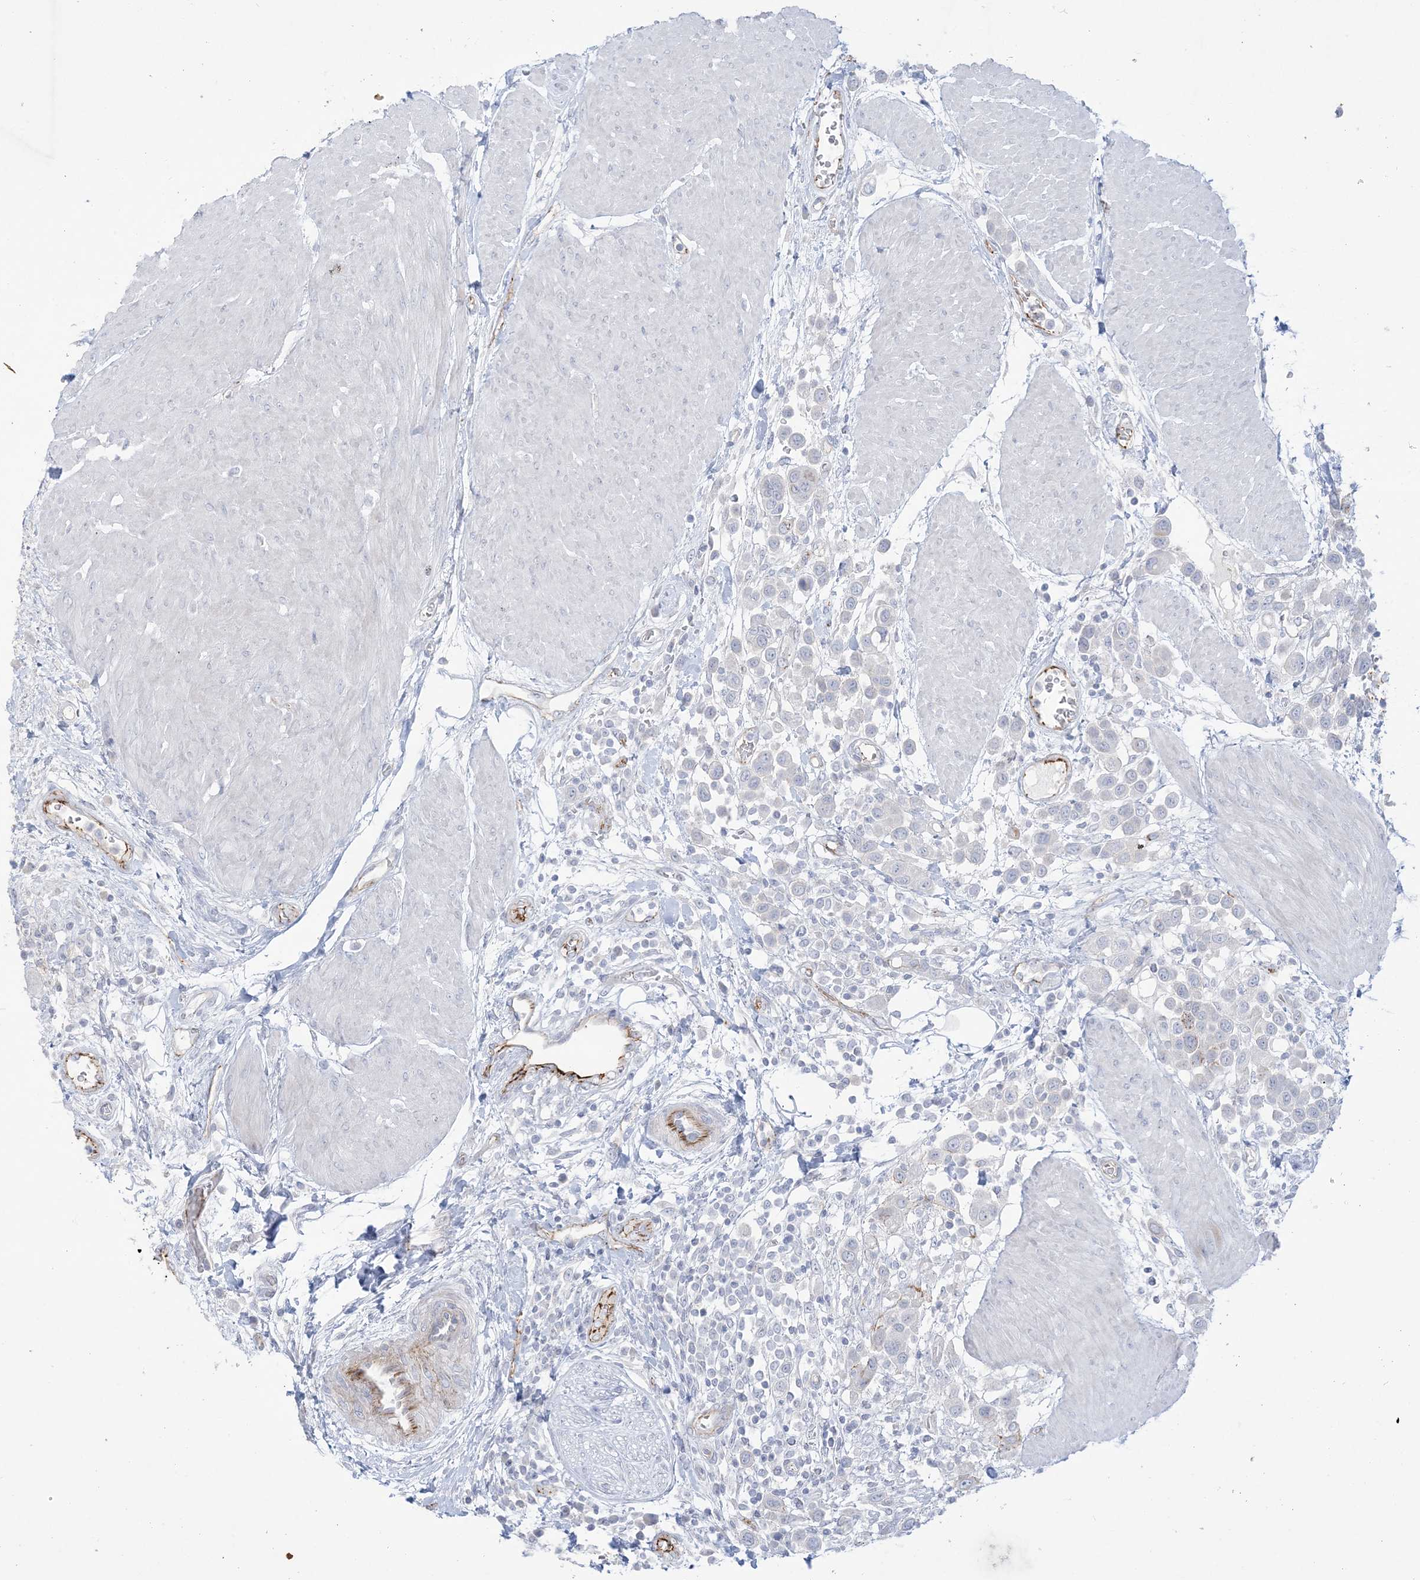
{"staining": {"intensity": "negative", "quantity": "none", "location": "none"}, "tissue": "urothelial cancer", "cell_type": "Tumor cells", "image_type": "cancer", "snomed": [{"axis": "morphology", "description": "Urothelial carcinoma, High grade"}, {"axis": "topography", "description": "Urinary bladder"}], "caption": "Urothelial carcinoma (high-grade) was stained to show a protein in brown. There is no significant expression in tumor cells.", "gene": "B3GNT7", "patient": {"sex": "male", "age": 50}}